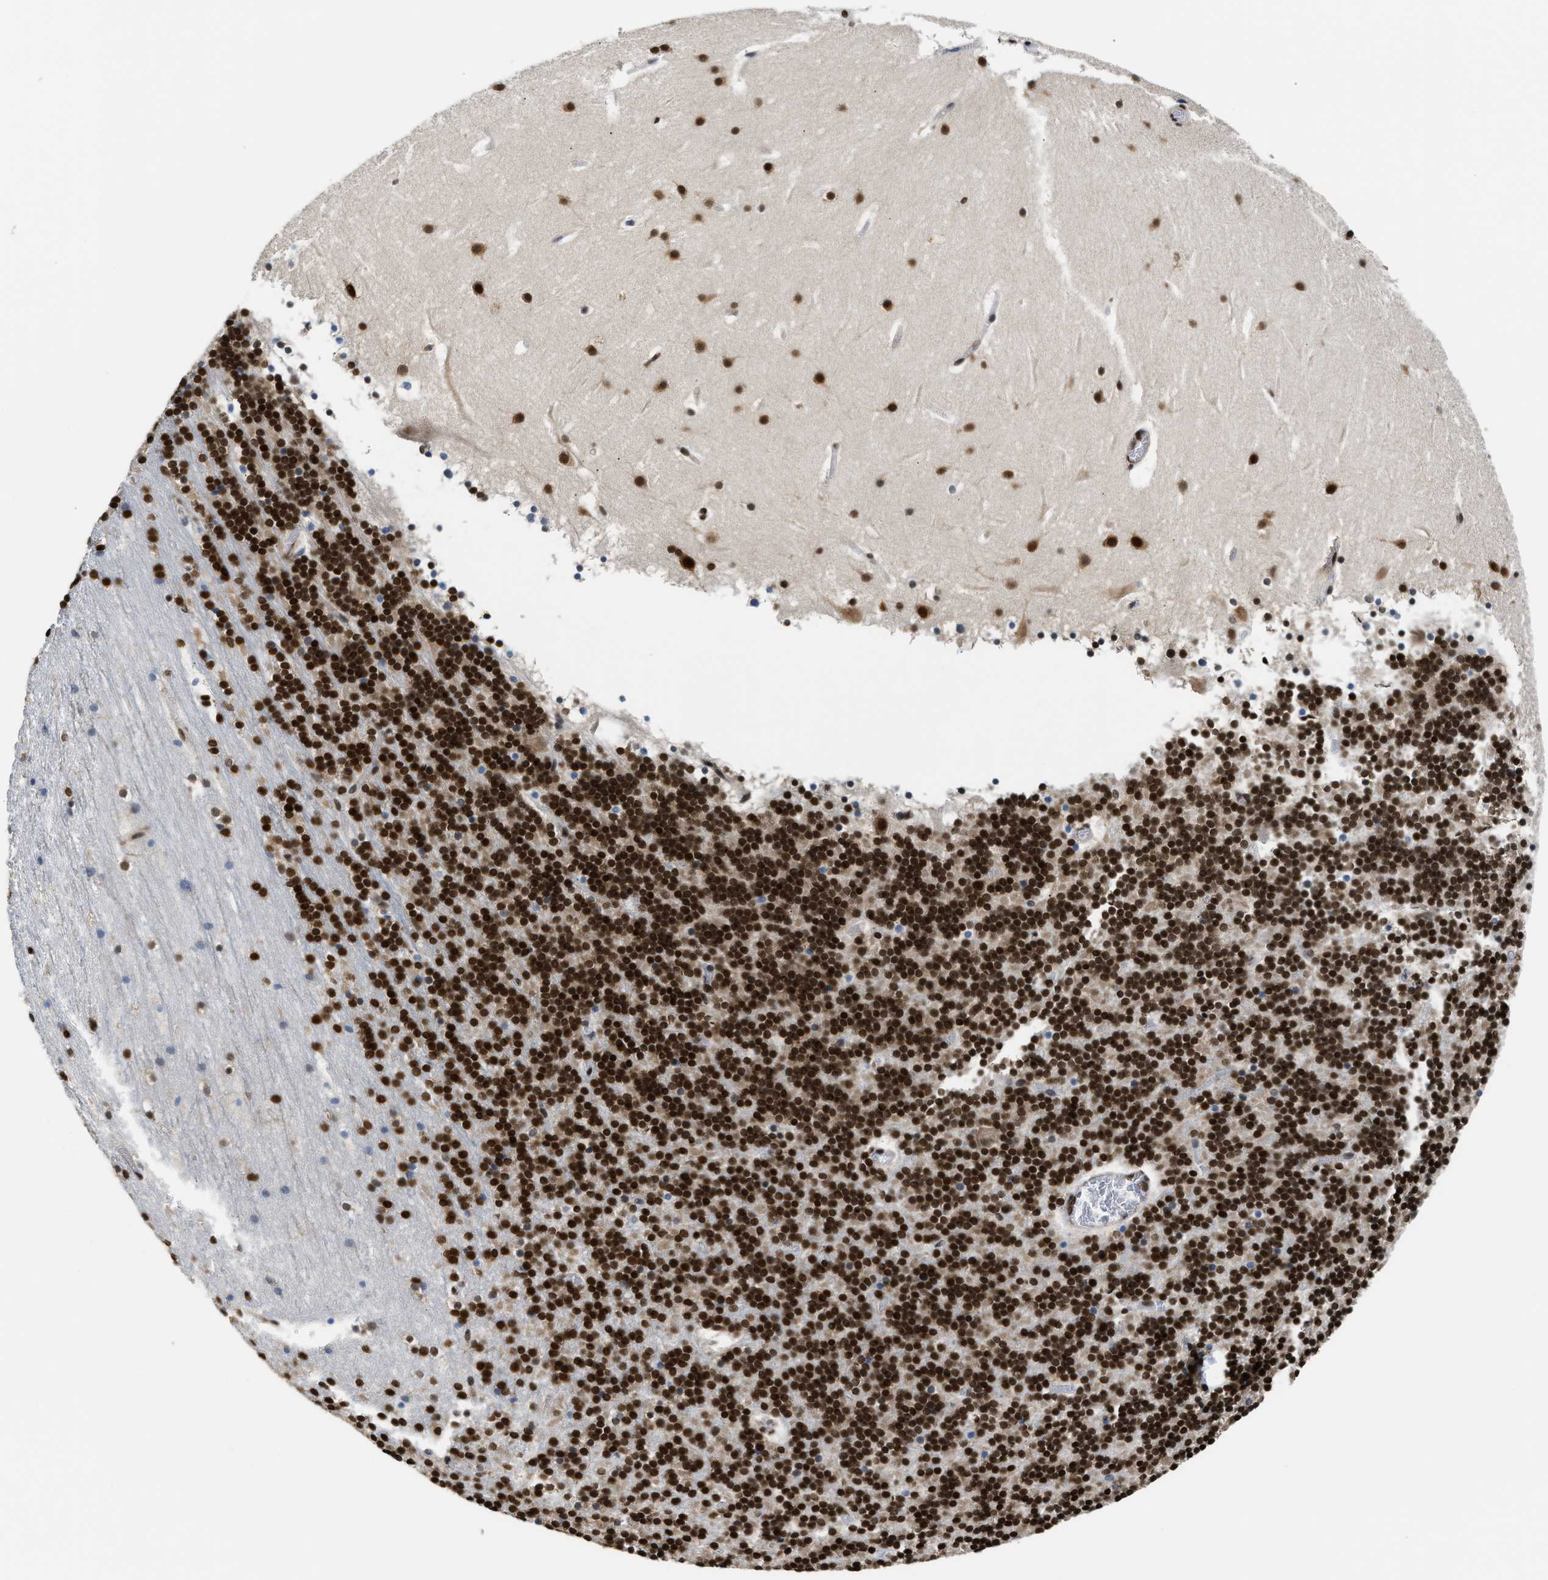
{"staining": {"intensity": "strong", "quantity": ">75%", "location": "cytoplasmic/membranous,nuclear"}, "tissue": "cerebellum", "cell_type": "Cells in granular layer", "image_type": "normal", "snomed": [{"axis": "morphology", "description": "Normal tissue, NOS"}, {"axis": "topography", "description": "Cerebellum"}], "caption": "High-magnification brightfield microscopy of unremarkable cerebellum stained with DAB (brown) and counterstained with hematoxylin (blue). cells in granular layer exhibit strong cytoplasmic/membranous,nuclear staining is identified in approximately>75% of cells.", "gene": "CCNDBP1", "patient": {"sex": "male", "age": 45}}